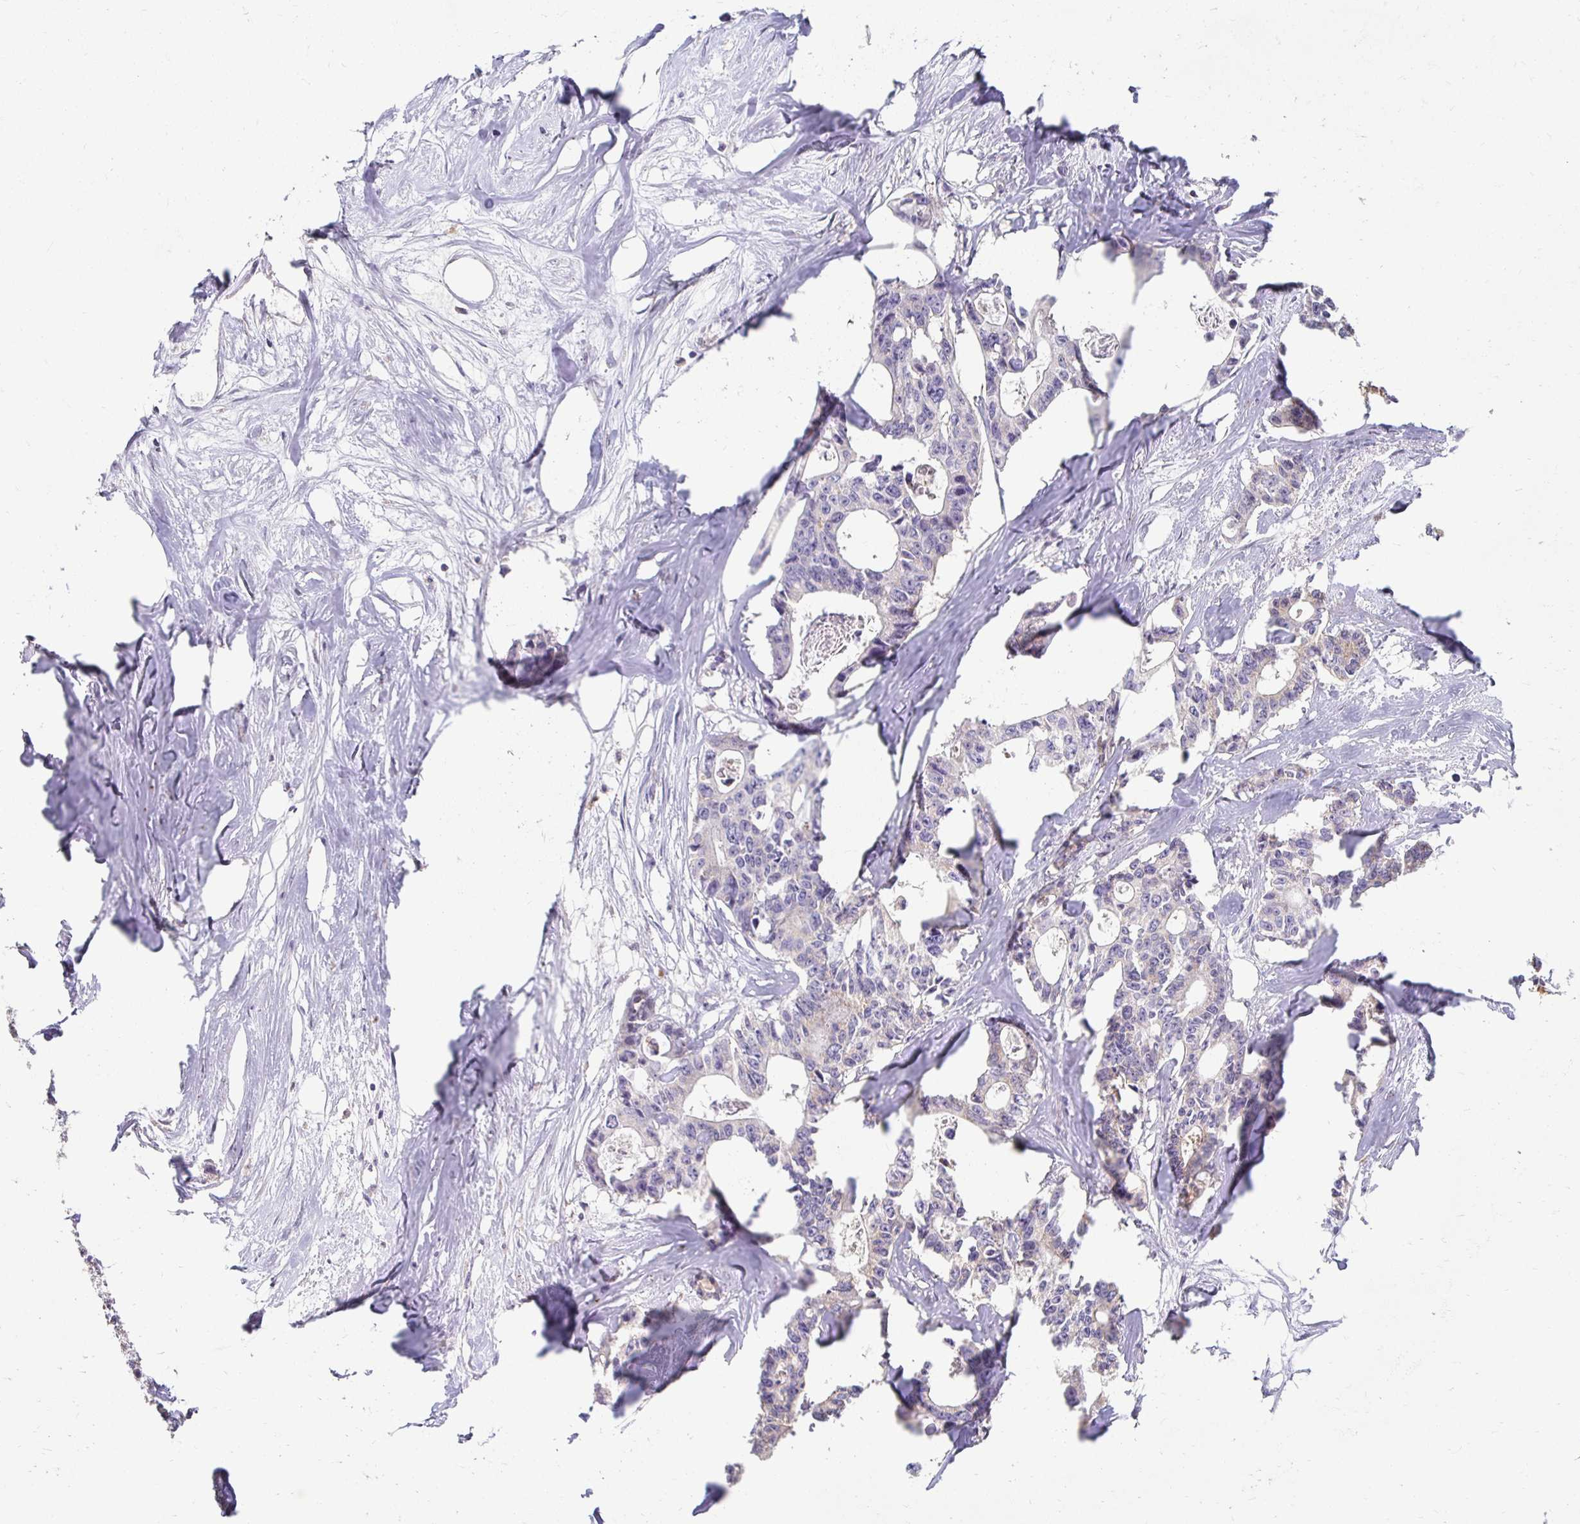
{"staining": {"intensity": "negative", "quantity": "none", "location": "none"}, "tissue": "colorectal cancer", "cell_type": "Tumor cells", "image_type": "cancer", "snomed": [{"axis": "morphology", "description": "Adenocarcinoma, NOS"}, {"axis": "topography", "description": "Rectum"}], "caption": "This is an IHC histopathology image of human colorectal cancer (adenocarcinoma). There is no staining in tumor cells.", "gene": "GK2", "patient": {"sex": "male", "age": 57}}